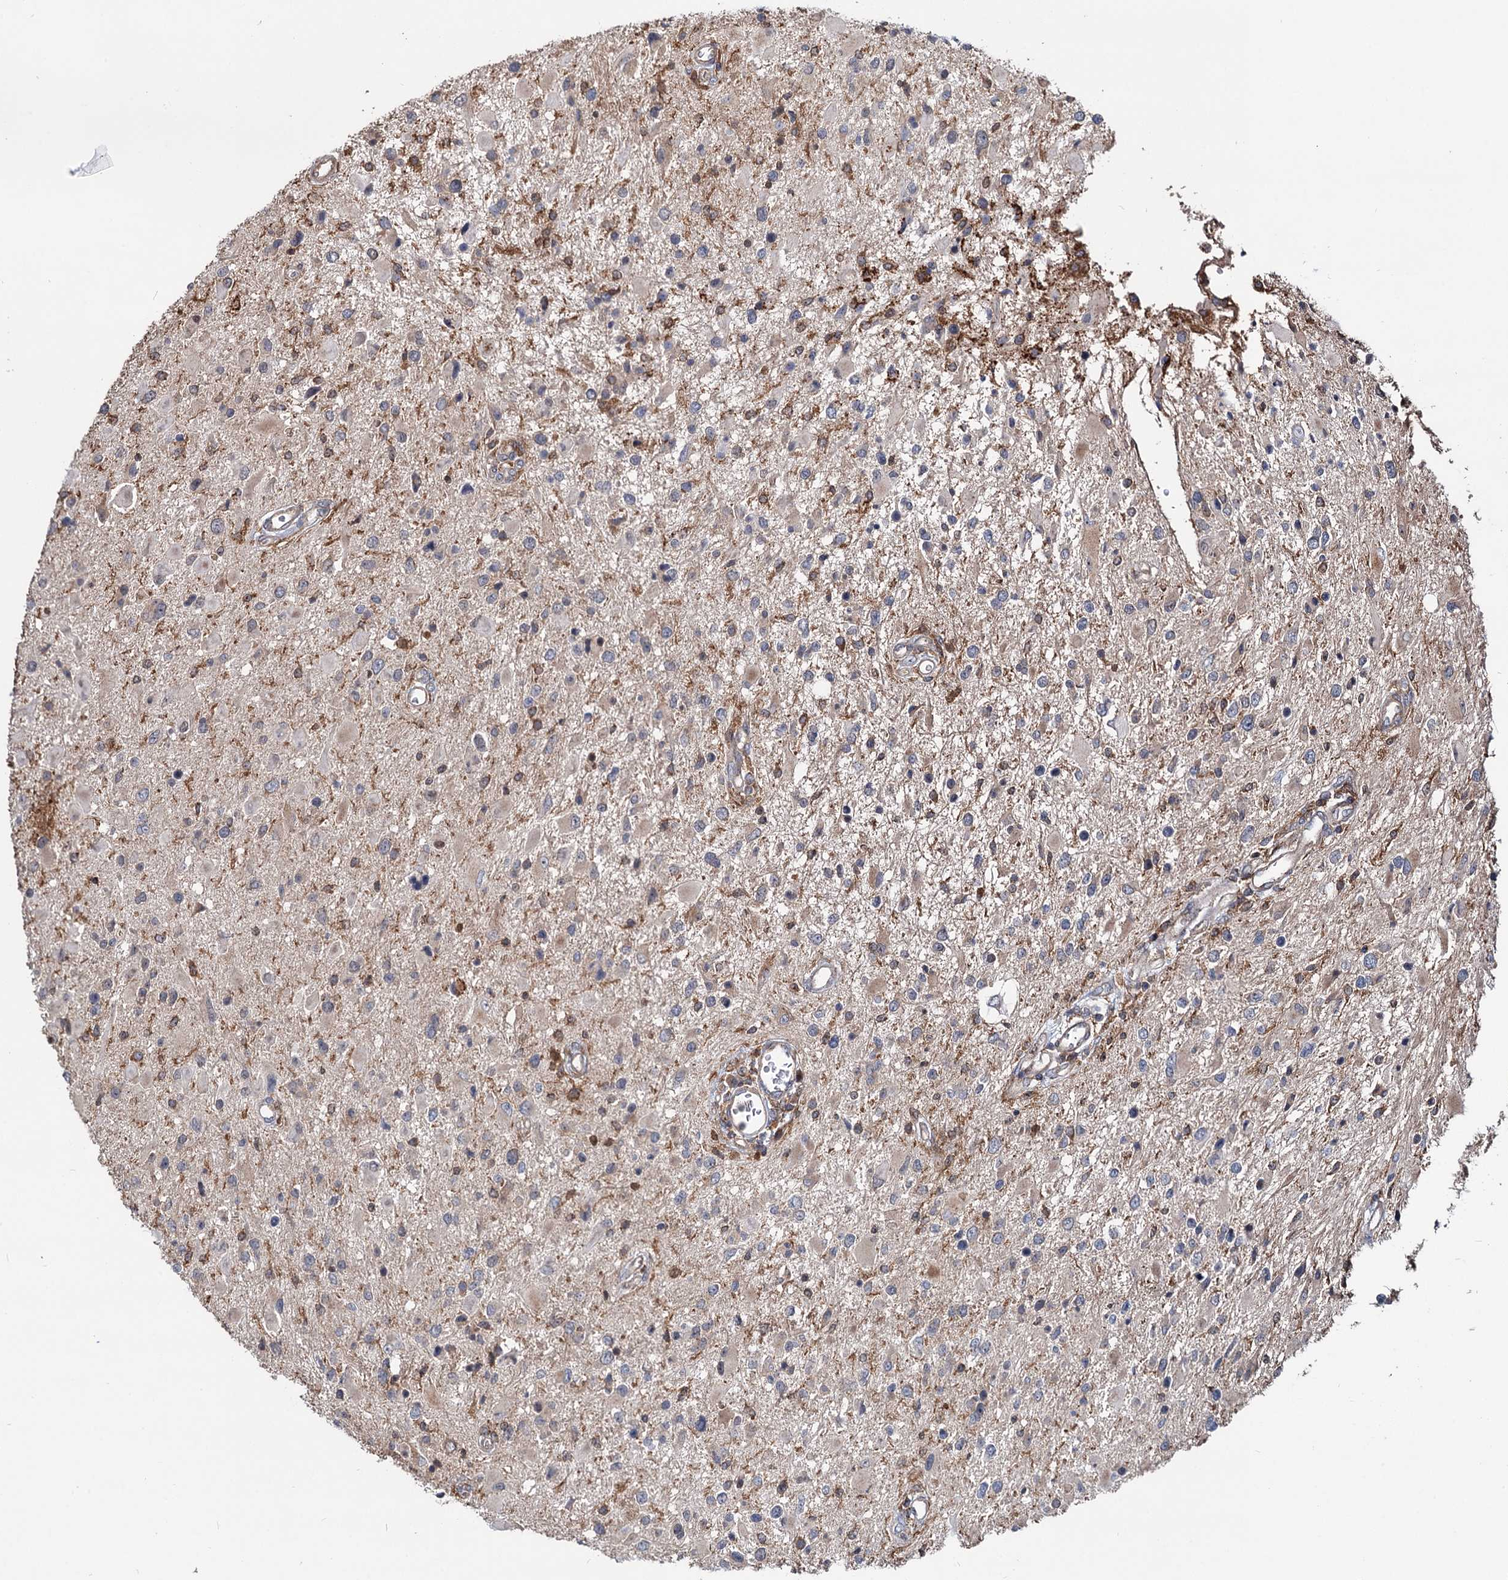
{"staining": {"intensity": "weak", "quantity": "<25%", "location": "cytoplasmic/membranous"}, "tissue": "glioma", "cell_type": "Tumor cells", "image_type": "cancer", "snomed": [{"axis": "morphology", "description": "Glioma, malignant, High grade"}, {"axis": "topography", "description": "Brain"}], "caption": "A histopathology image of human glioma is negative for staining in tumor cells. Brightfield microscopy of immunohistochemistry (IHC) stained with DAB (3,3'-diaminobenzidine) (brown) and hematoxylin (blue), captured at high magnification.", "gene": "RNF111", "patient": {"sex": "male", "age": 53}}